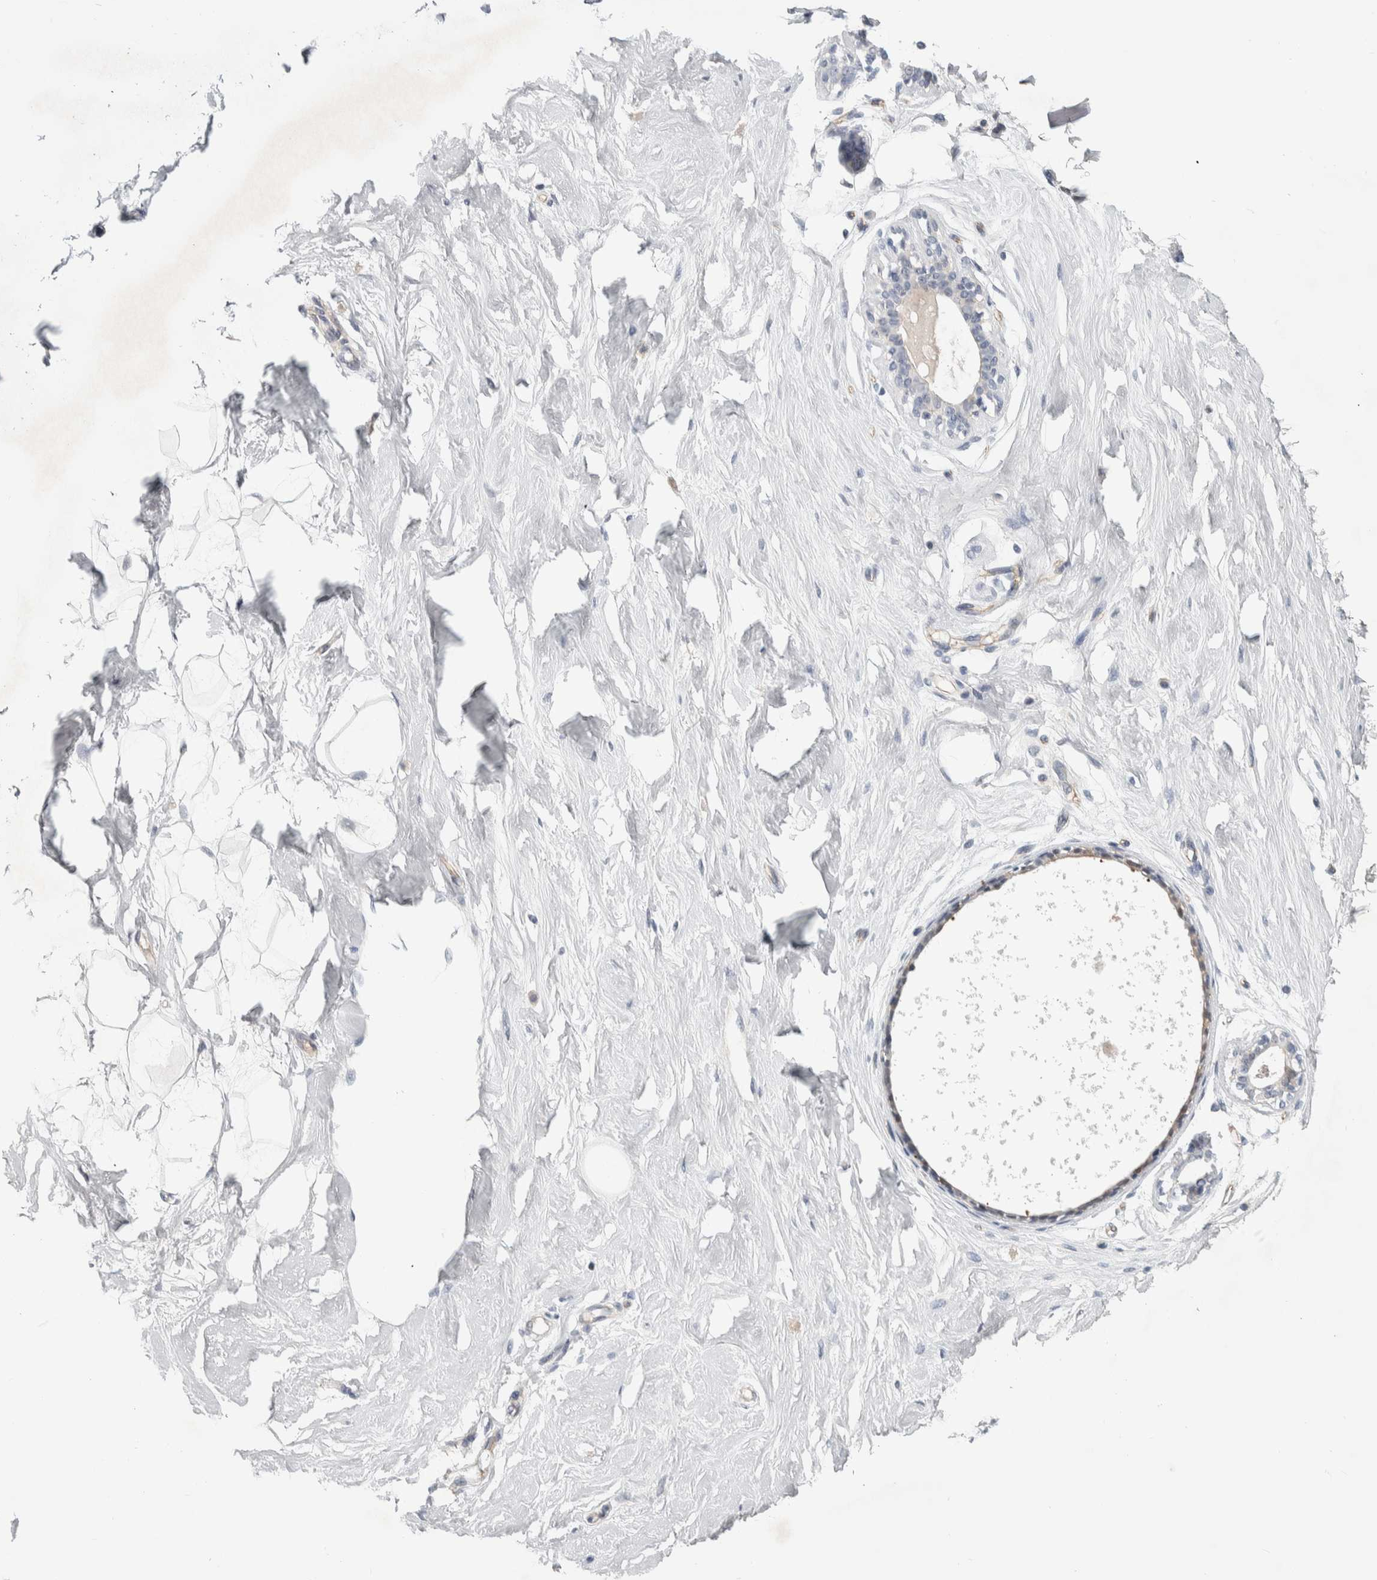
{"staining": {"intensity": "negative", "quantity": "none", "location": "none"}, "tissue": "breast", "cell_type": "Adipocytes", "image_type": "normal", "snomed": [{"axis": "morphology", "description": "Normal tissue, NOS"}, {"axis": "topography", "description": "Breast"}], "caption": "Adipocytes show no significant protein staining in benign breast. The staining is performed using DAB brown chromogen with nuclei counter-stained in using hematoxylin.", "gene": "ZNF862", "patient": {"sex": "female", "age": 23}}